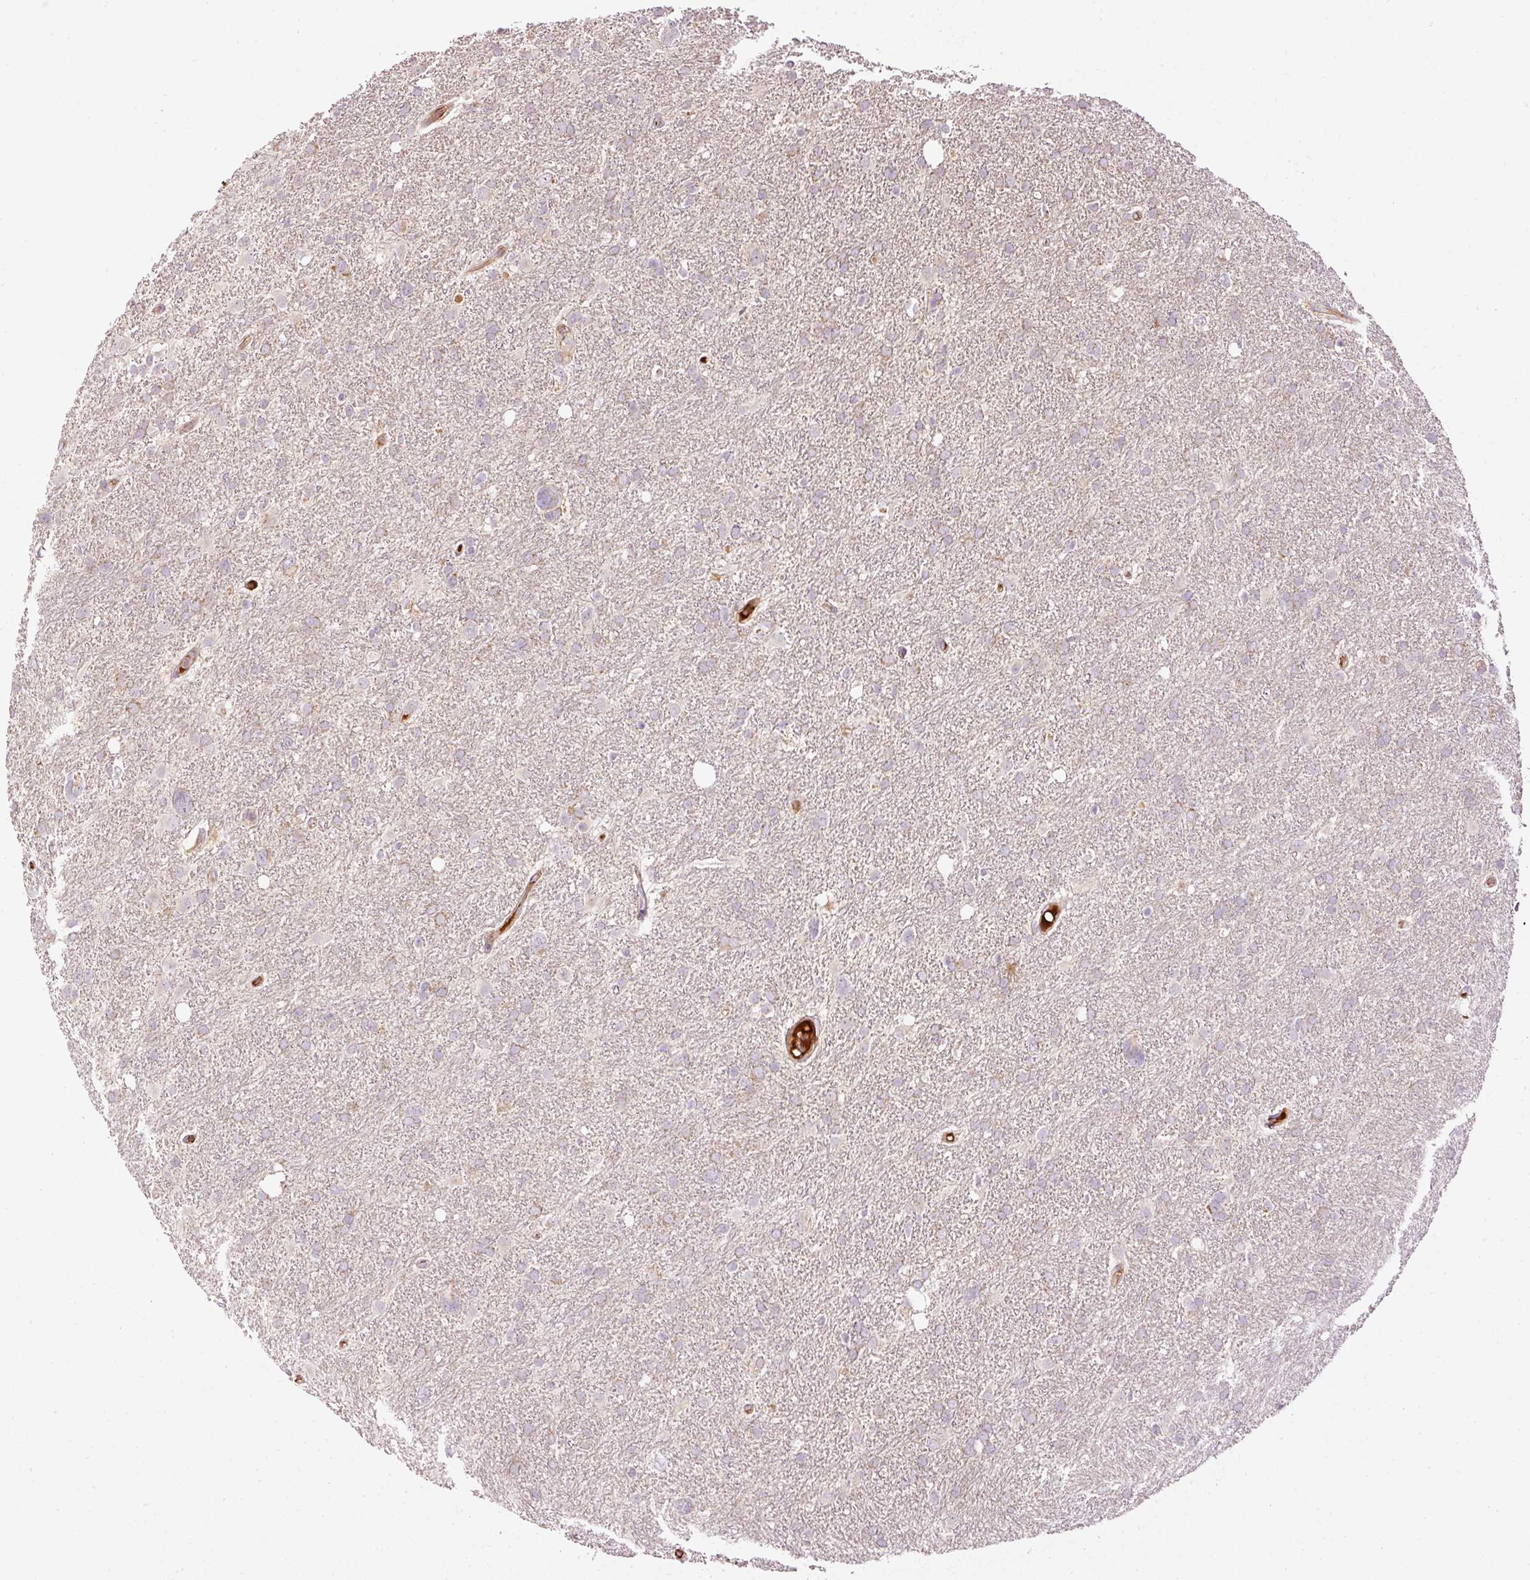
{"staining": {"intensity": "negative", "quantity": "none", "location": "none"}, "tissue": "glioma", "cell_type": "Tumor cells", "image_type": "cancer", "snomed": [{"axis": "morphology", "description": "Glioma, malignant, High grade"}, {"axis": "topography", "description": "Brain"}], "caption": "The micrograph demonstrates no staining of tumor cells in malignant high-grade glioma.", "gene": "SERPING1", "patient": {"sex": "male", "age": 61}}